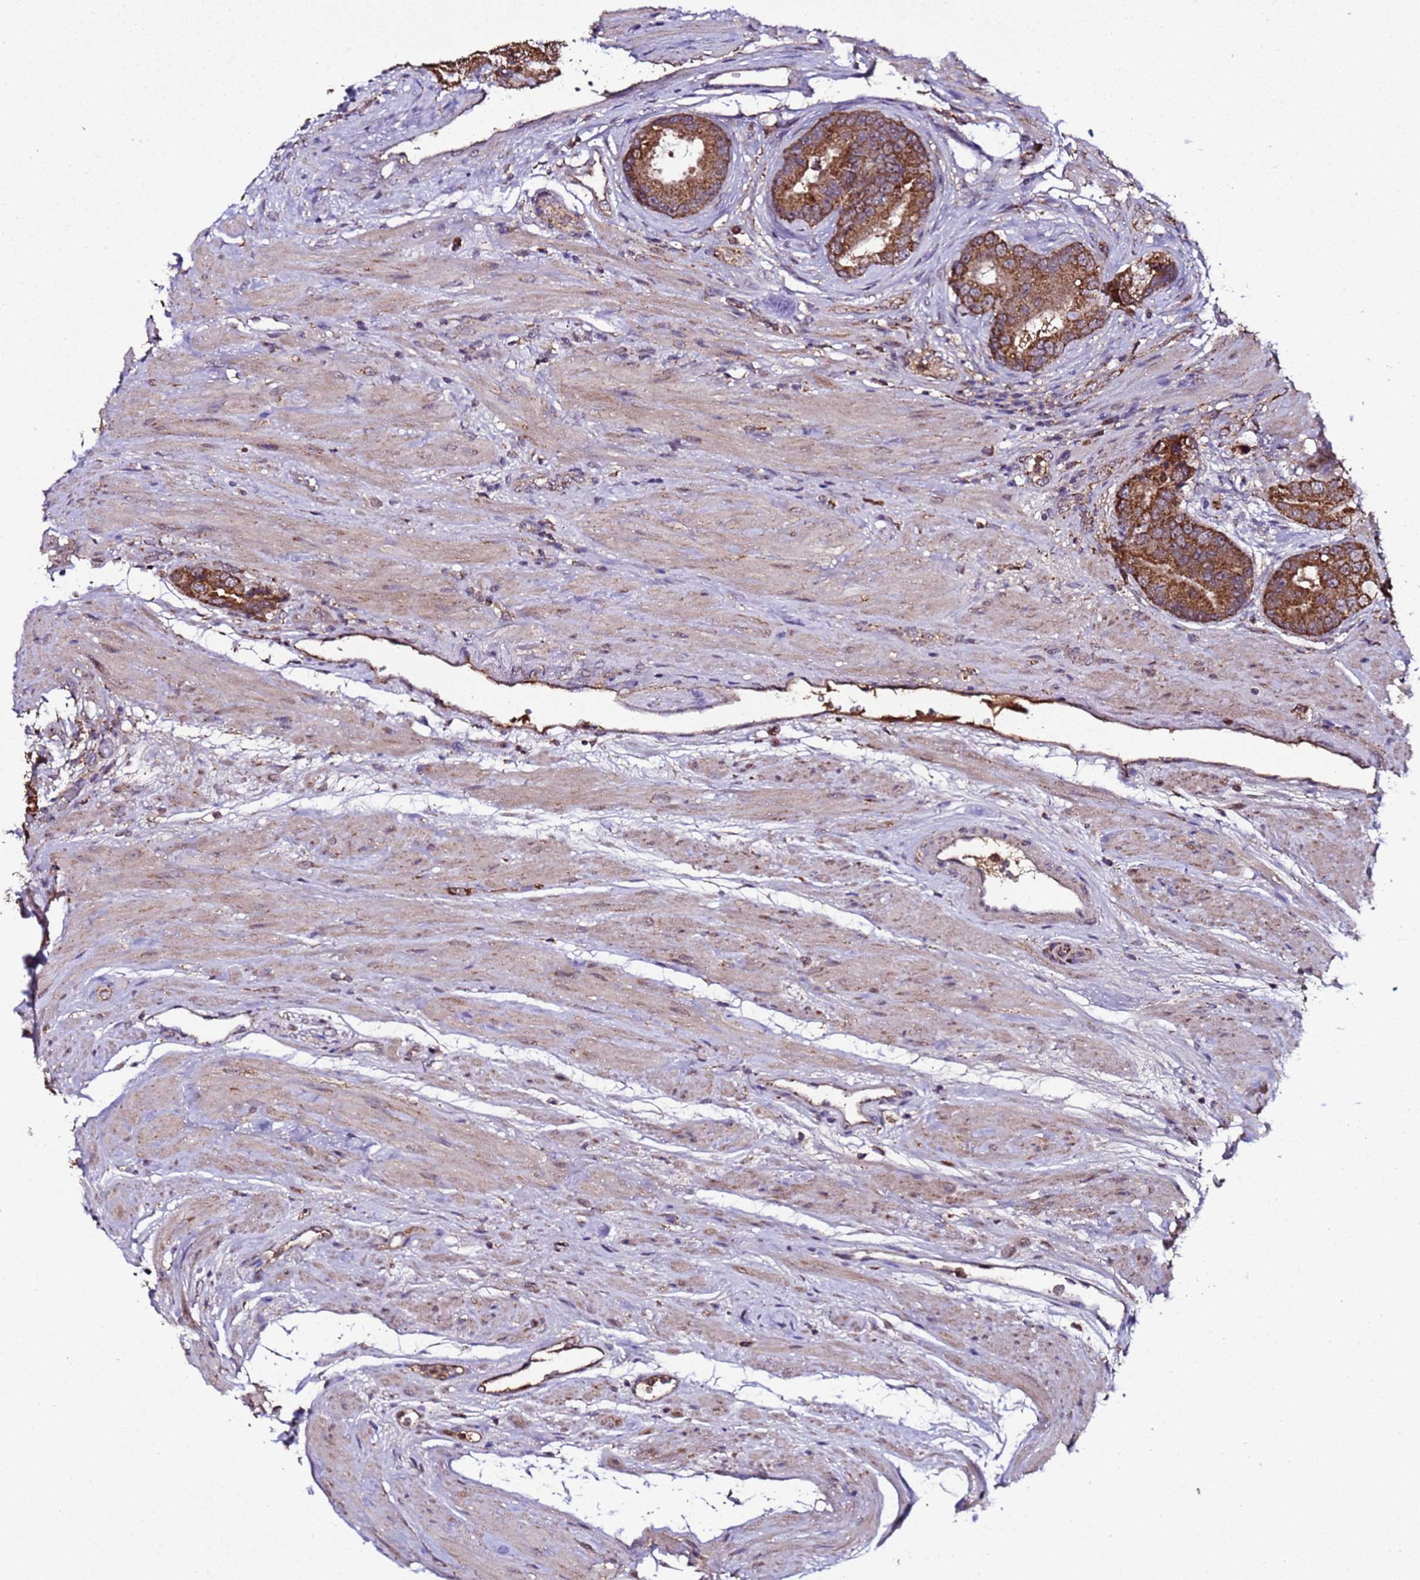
{"staining": {"intensity": "strong", "quantity": ">75%", "location": "cytoplasmic/membranous"}, "tissue": "prostate cancer", "cell_type": "Tumor cells", "image_type": "cancer", "snomed": [{"axis": "morphology", "description": "Adenocarcinoma, High grade"}, {"axis": "topography", "description": "Prostate"}], "caption": "Immunohistochemistry (IHC) (DAB (3,3'-diaminobenzidine)) staining of human prostate cancer (high-grade adenocarcinoma) reveals strong cytoplasmic/membranous protein staining in about >75% of tumor cells. The staining is performed using DAB brown chromogen to label protein expression. The nuclei are counter-stained blue using hematoxylin.", "gene": "HSPBAP1", "patient": {"sex": "male", "age": 70}}